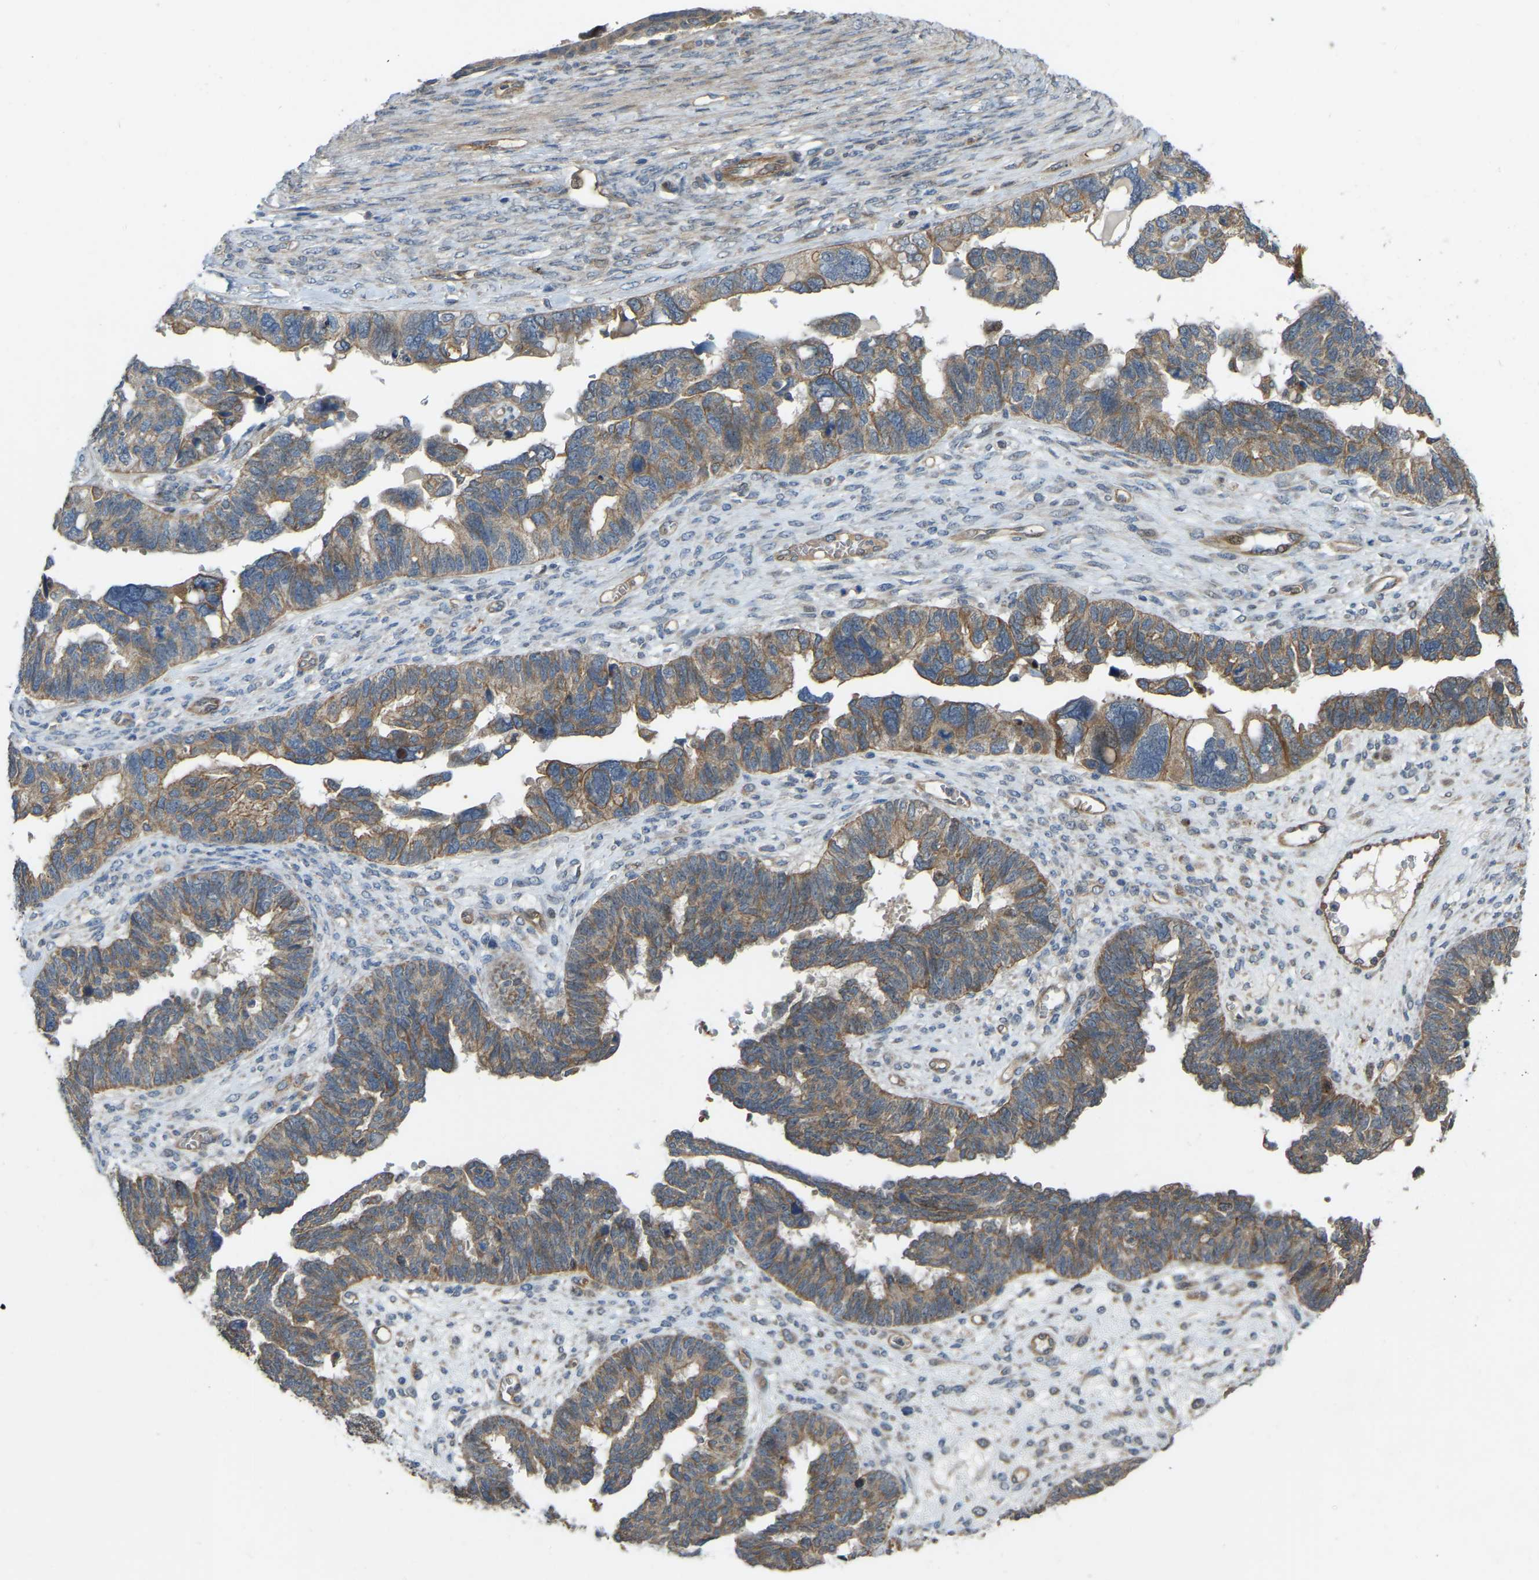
{"staining": {"intensity": "moderate", "quantity": ">75%", "location": "cytoplasmic/membranous"}, "tissue": "ovarian cancer", "cell_type": "Tumor cells", "image_type": "cancer", "snomed": [{"axis": "morphology", "description": "Cystadenocarcinoma, serous, NOS"}, {"axis": "topography", "description": "Ovary"}], "caption": "Protein staining displays moderate cytoplasmic/membranous expression in about >75% of tumor cells in ovarian cancer (serous cystadenocarcinoma).", "gene": "C21orf91", "patient": {"sex": "female", "age": 79}}